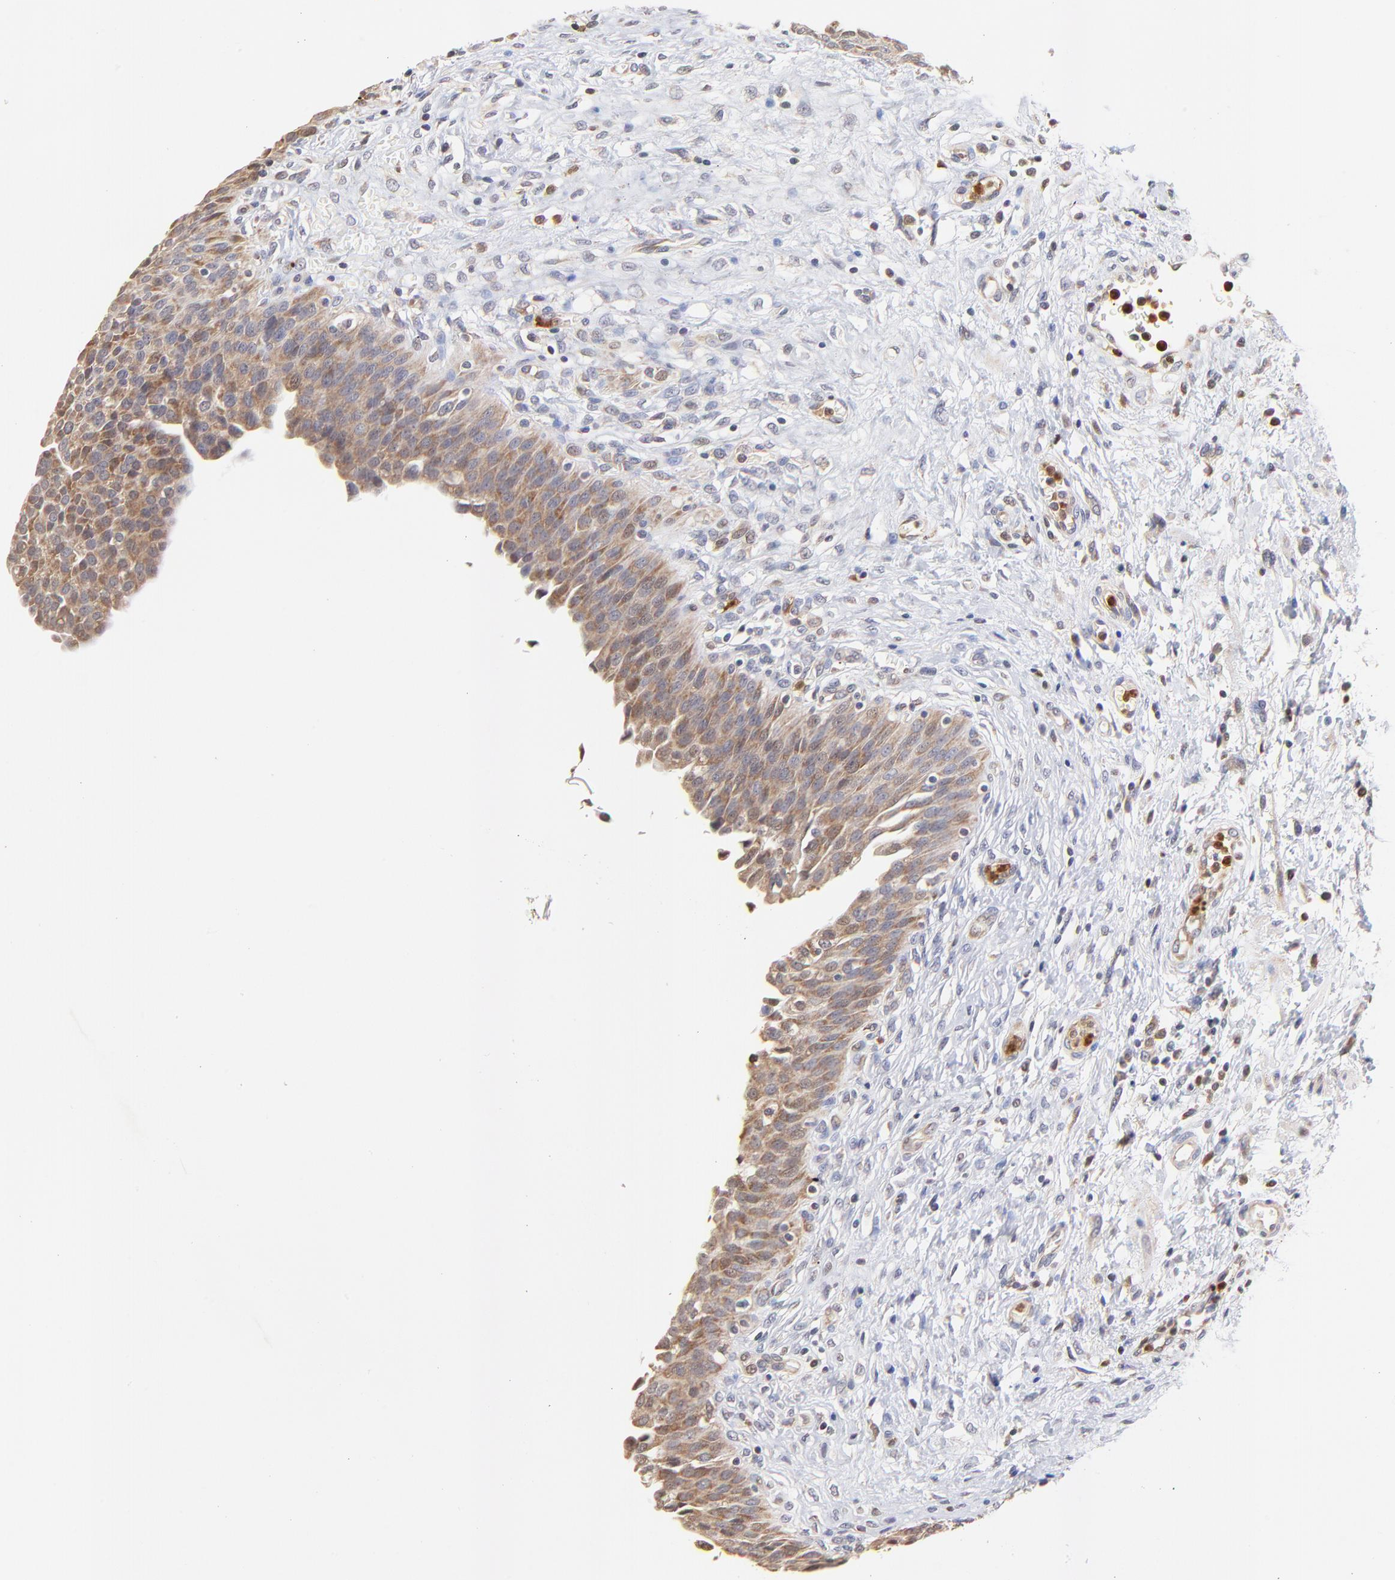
{"staining": {"intensity": "moderate", "quantity": ">75%", "location": "cytoplasmic/membranous"}, "tissue": "urinary bladder", "cell_type": "Urothelial cells", "image_type": "normal", "snomed": [{"axis": "morphology", "description": "Normal tissue, NOS"}, {"axis": "morphology", "description": "Dysplasia, NOS"}, {"axis": "topography", "description": "Urinary bladder"}], "caption": "High-magnification brightfield microscopy of unremarkable urinary bladder stained with DAB (3,3'-diaminobenzidine) (brown) and counterstained with hematoxylin (blue). urothelial cells exhibit moderate cytoplasmic/membranous expression is seen in about>75% of cells. The protein of interest is stained brown, and the nuclei are stained in blue (DAB (3,3'-diaminobenzidine) IHC with brightfield microscopy, high magnification).", "gene": "BBOF1", "patient": {"sex": "male", "age": 35}}